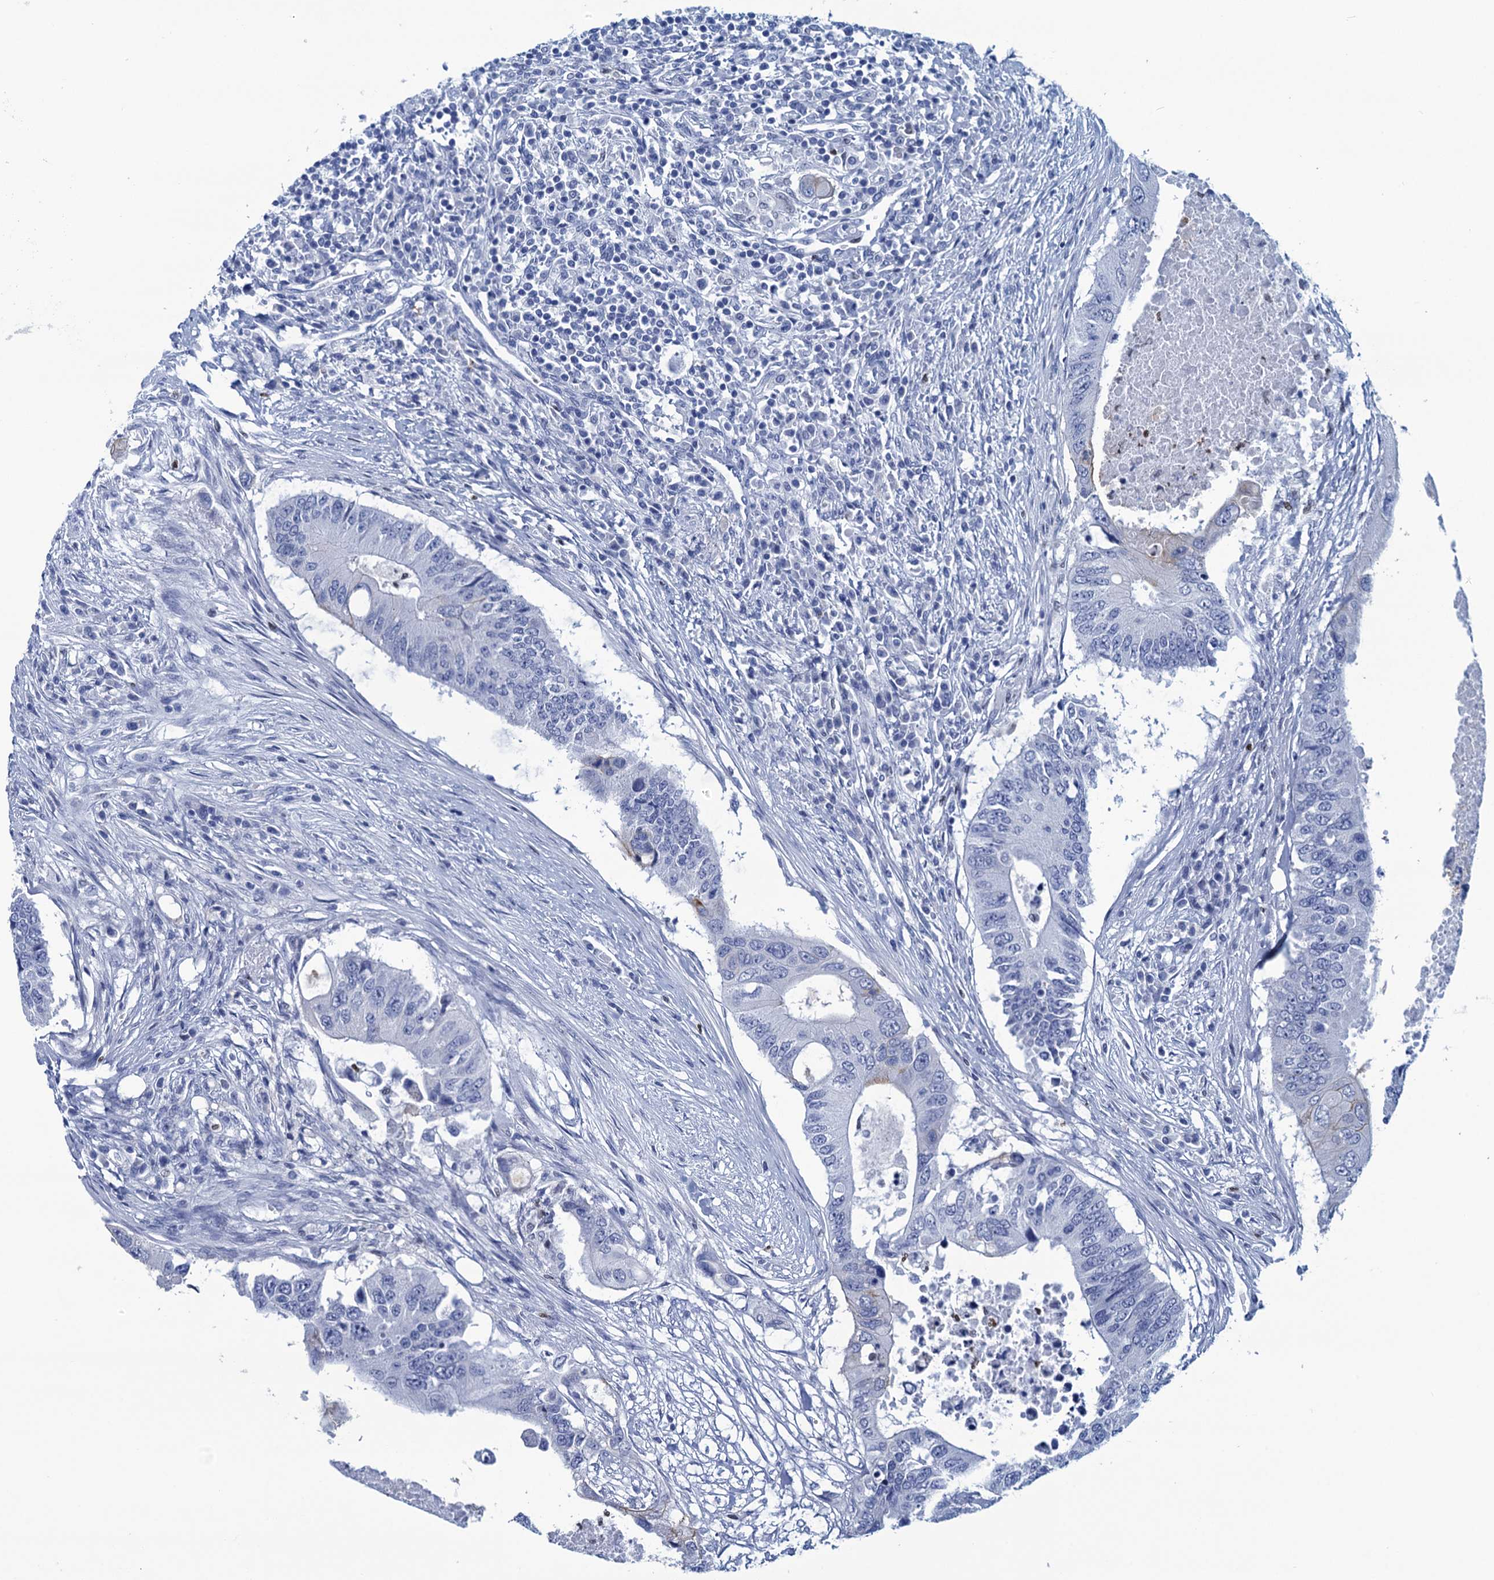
{"staining": {"intensity": "negative", "quantity": "none", "location": "none"}, "tissue": "colorectal cancer", "cell_type": "Tumor cells", "image_type": "cancer", "snomed": [{"axis": "morphology", "description": "Adenocarcinoma, NOS"}, {"axis": "topography", "description": "Colon"}], "caption": "The image exhibits no staining of tumor cells in colorectal cancer (adenocarcinoma).", "gene": "RHCG", "patient": {"sex": "male", "age": 71}}